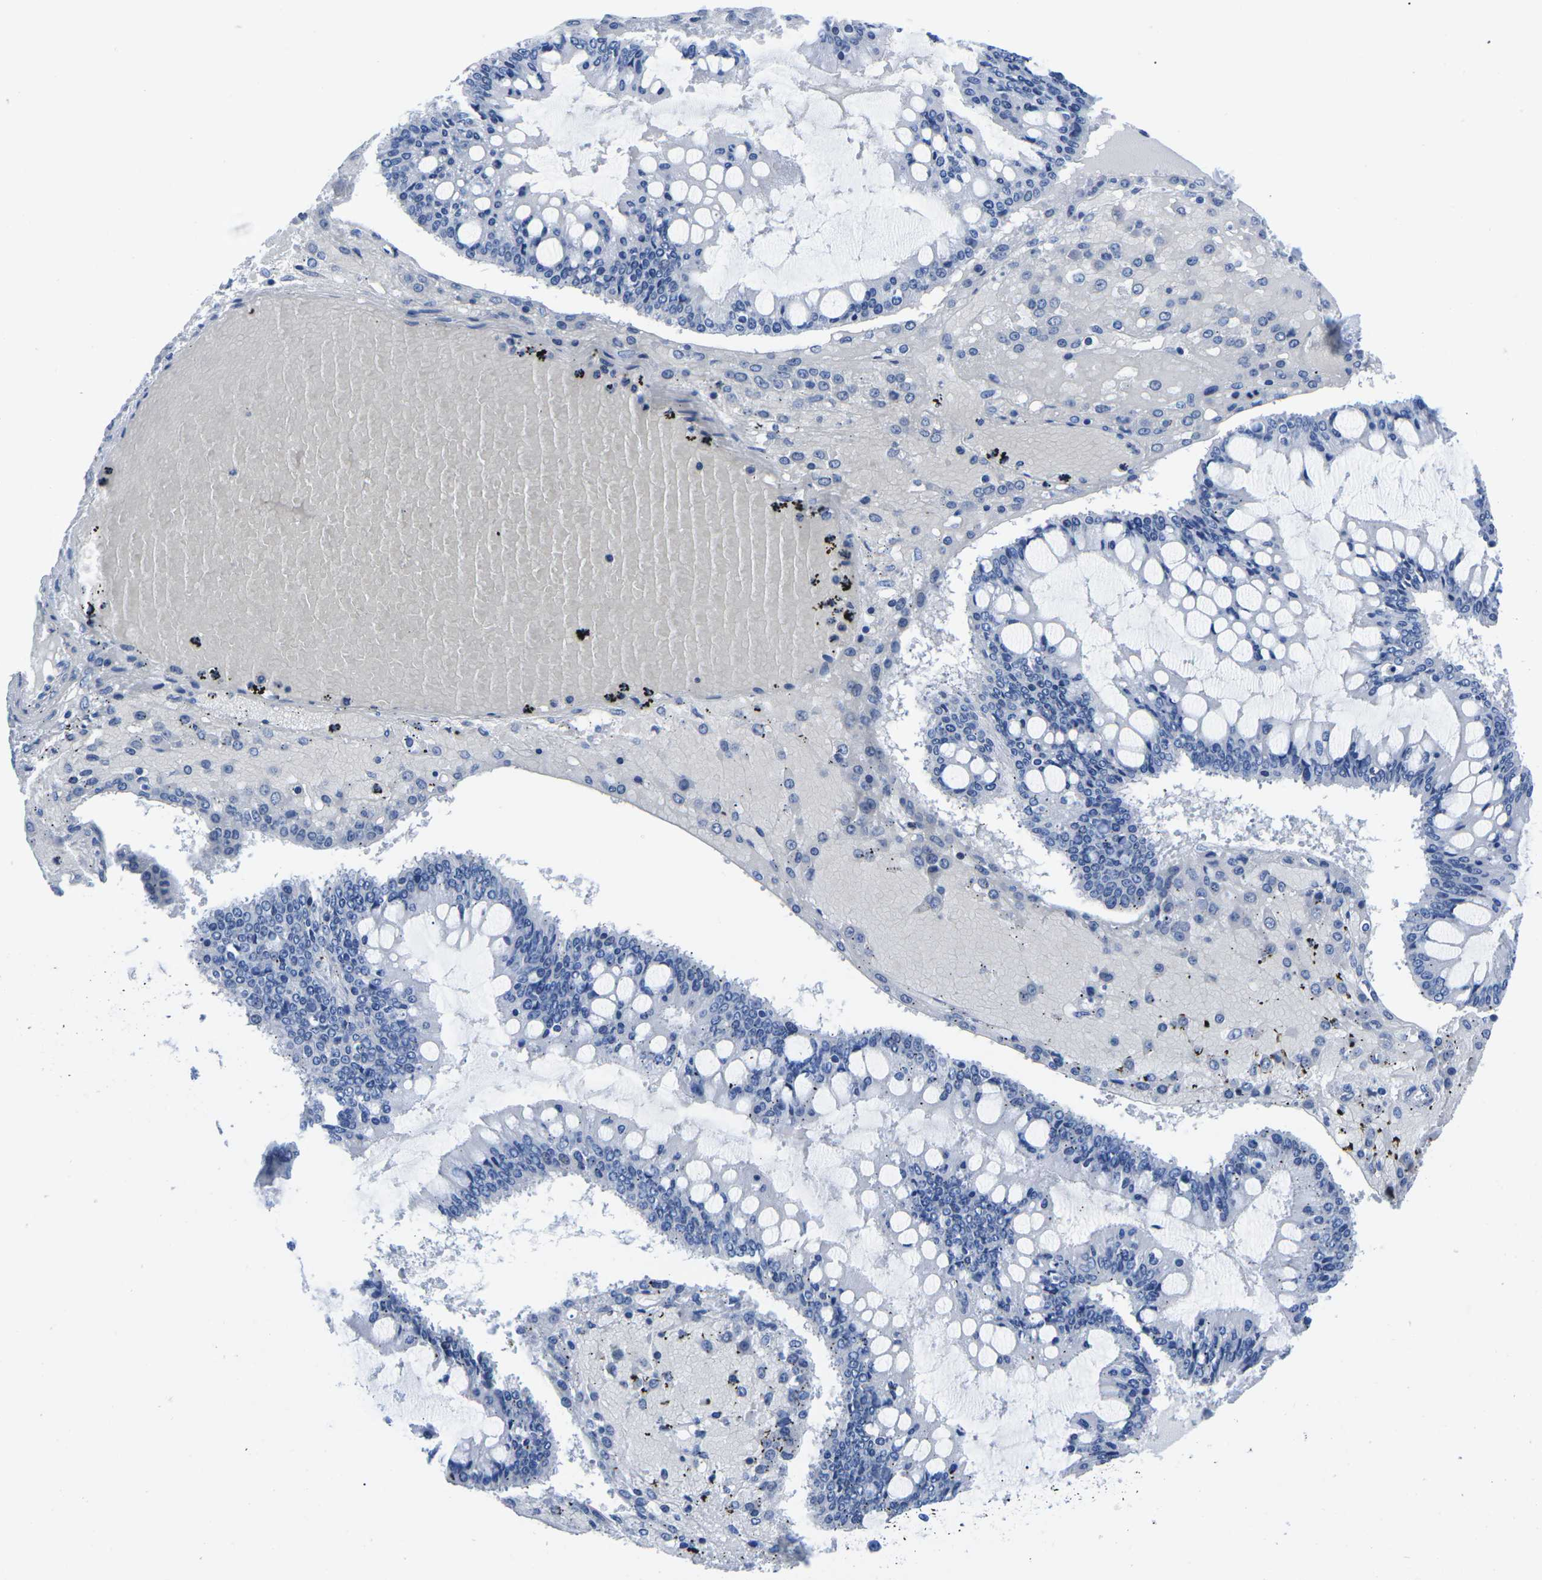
{"staining": {"intensity": "negative", "quantity": "none", "location": "none"}, "tissue": "ovarian cancer", "cell_type": "Tumor cells", "image_type": "cancer", "snomed": [{"axis": "morphology", "description": "Cystadenocarcinoma, mucinous, NOS"}, {"axis": "topography", "description": "Ovary"}], "caption": "Photomicrograph shows no protein staining in tumor cells of ovarian cancer (mucinous cystadenocarcinoma) tissue.", "gene": "CYP1A2", "patient": {"sex": "female", "age": 73}}